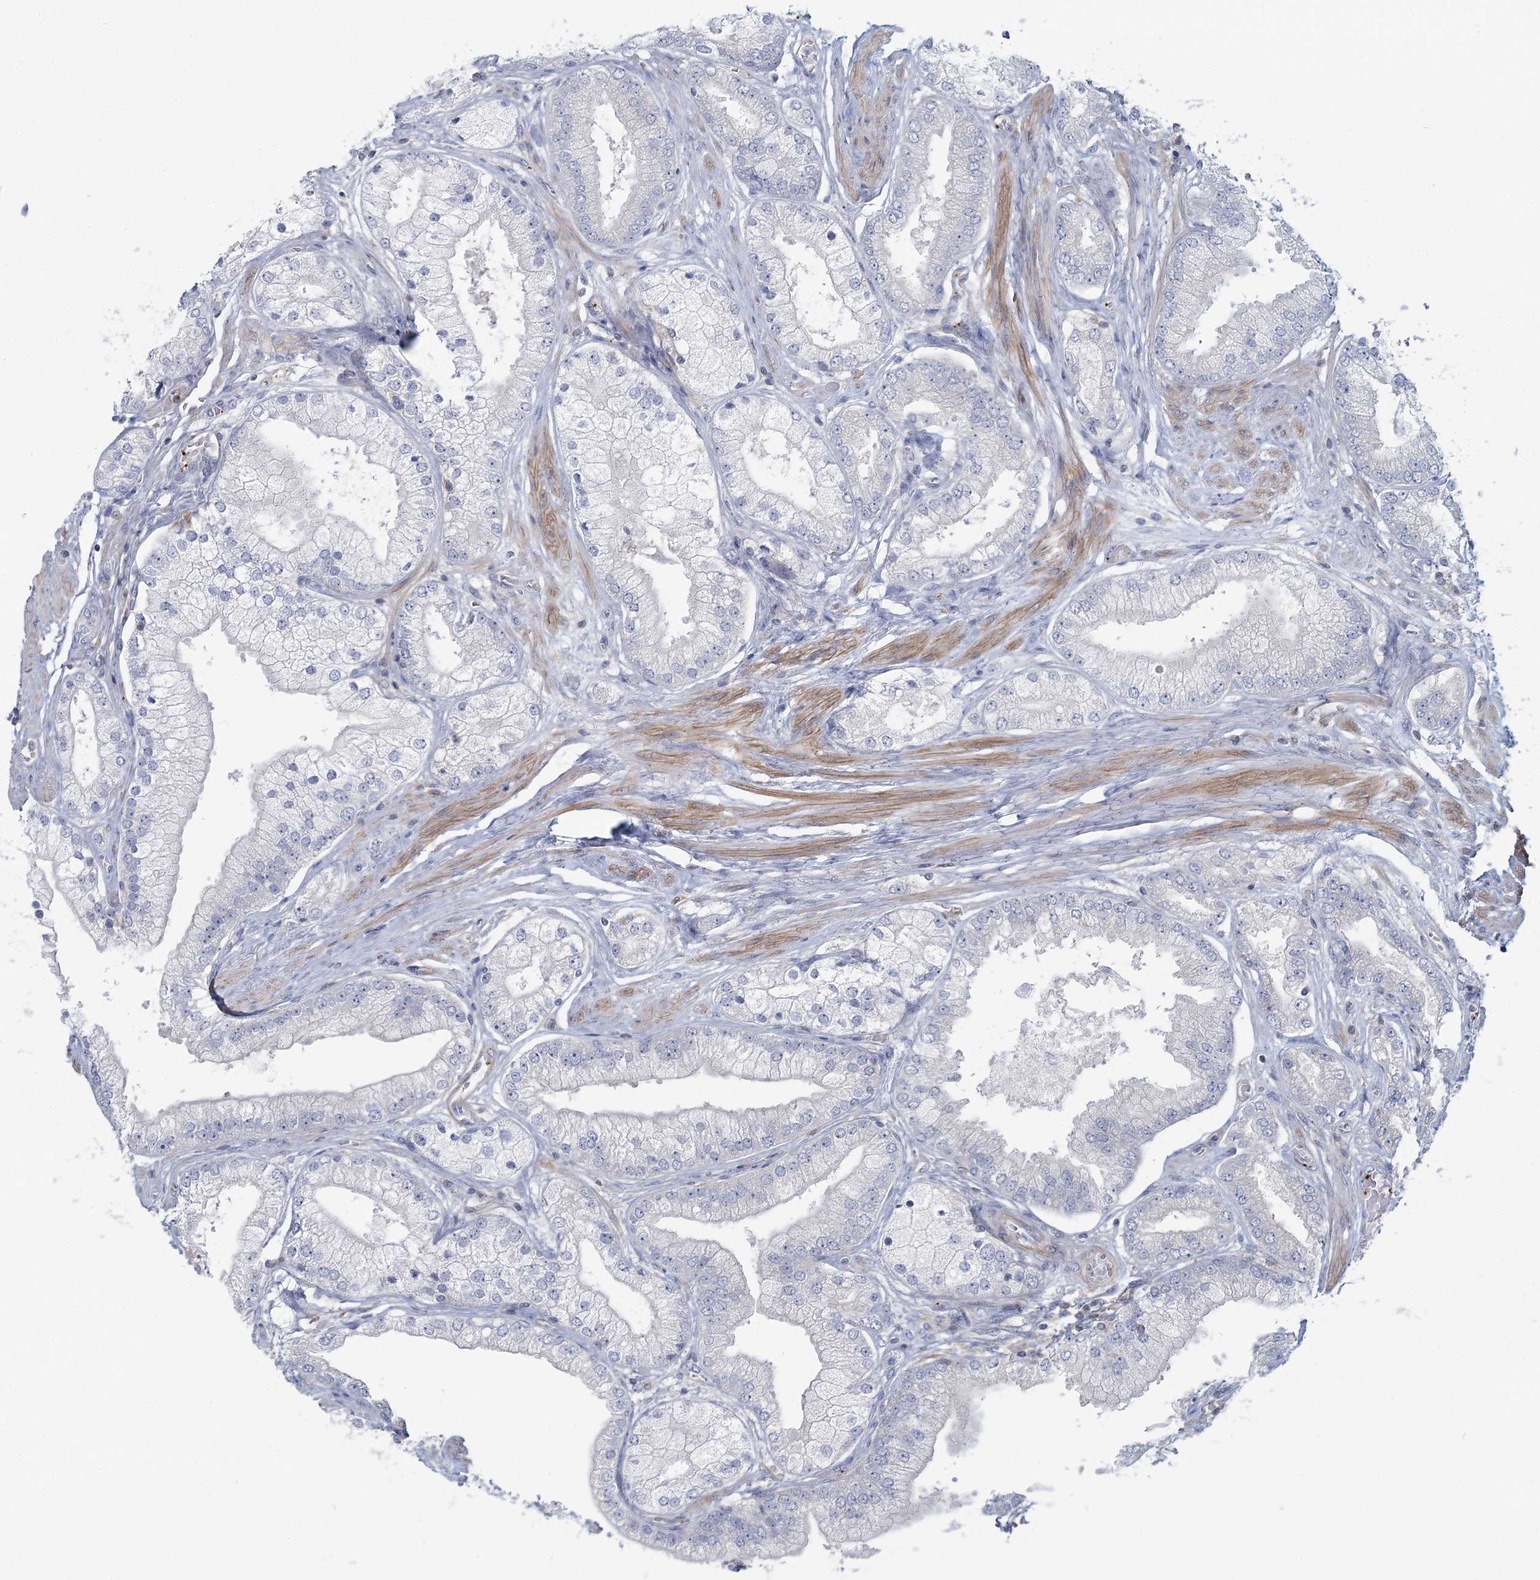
{"staining": {"intensity": "negative", "quantity": "none", "location": "none"}, "tissue": "prostate cancer", "cell_type": "Tumor cells", "image_type": "cancer", "snomed": [{"axis": "morphology", "description": "Adenocarcinoma, High grade"}, {"axis": "topography", "description": "Prostate"}], "caption": "This is a photomicrograph of immunohistochemistry (IHC) staining of high-grade adenocarcinoma (prostate), which shows no expression in tumor cells. (DAB IHC, high magnification).", "gene": "CUEDC2", "patient": {"sex": "male", "age": 58}}